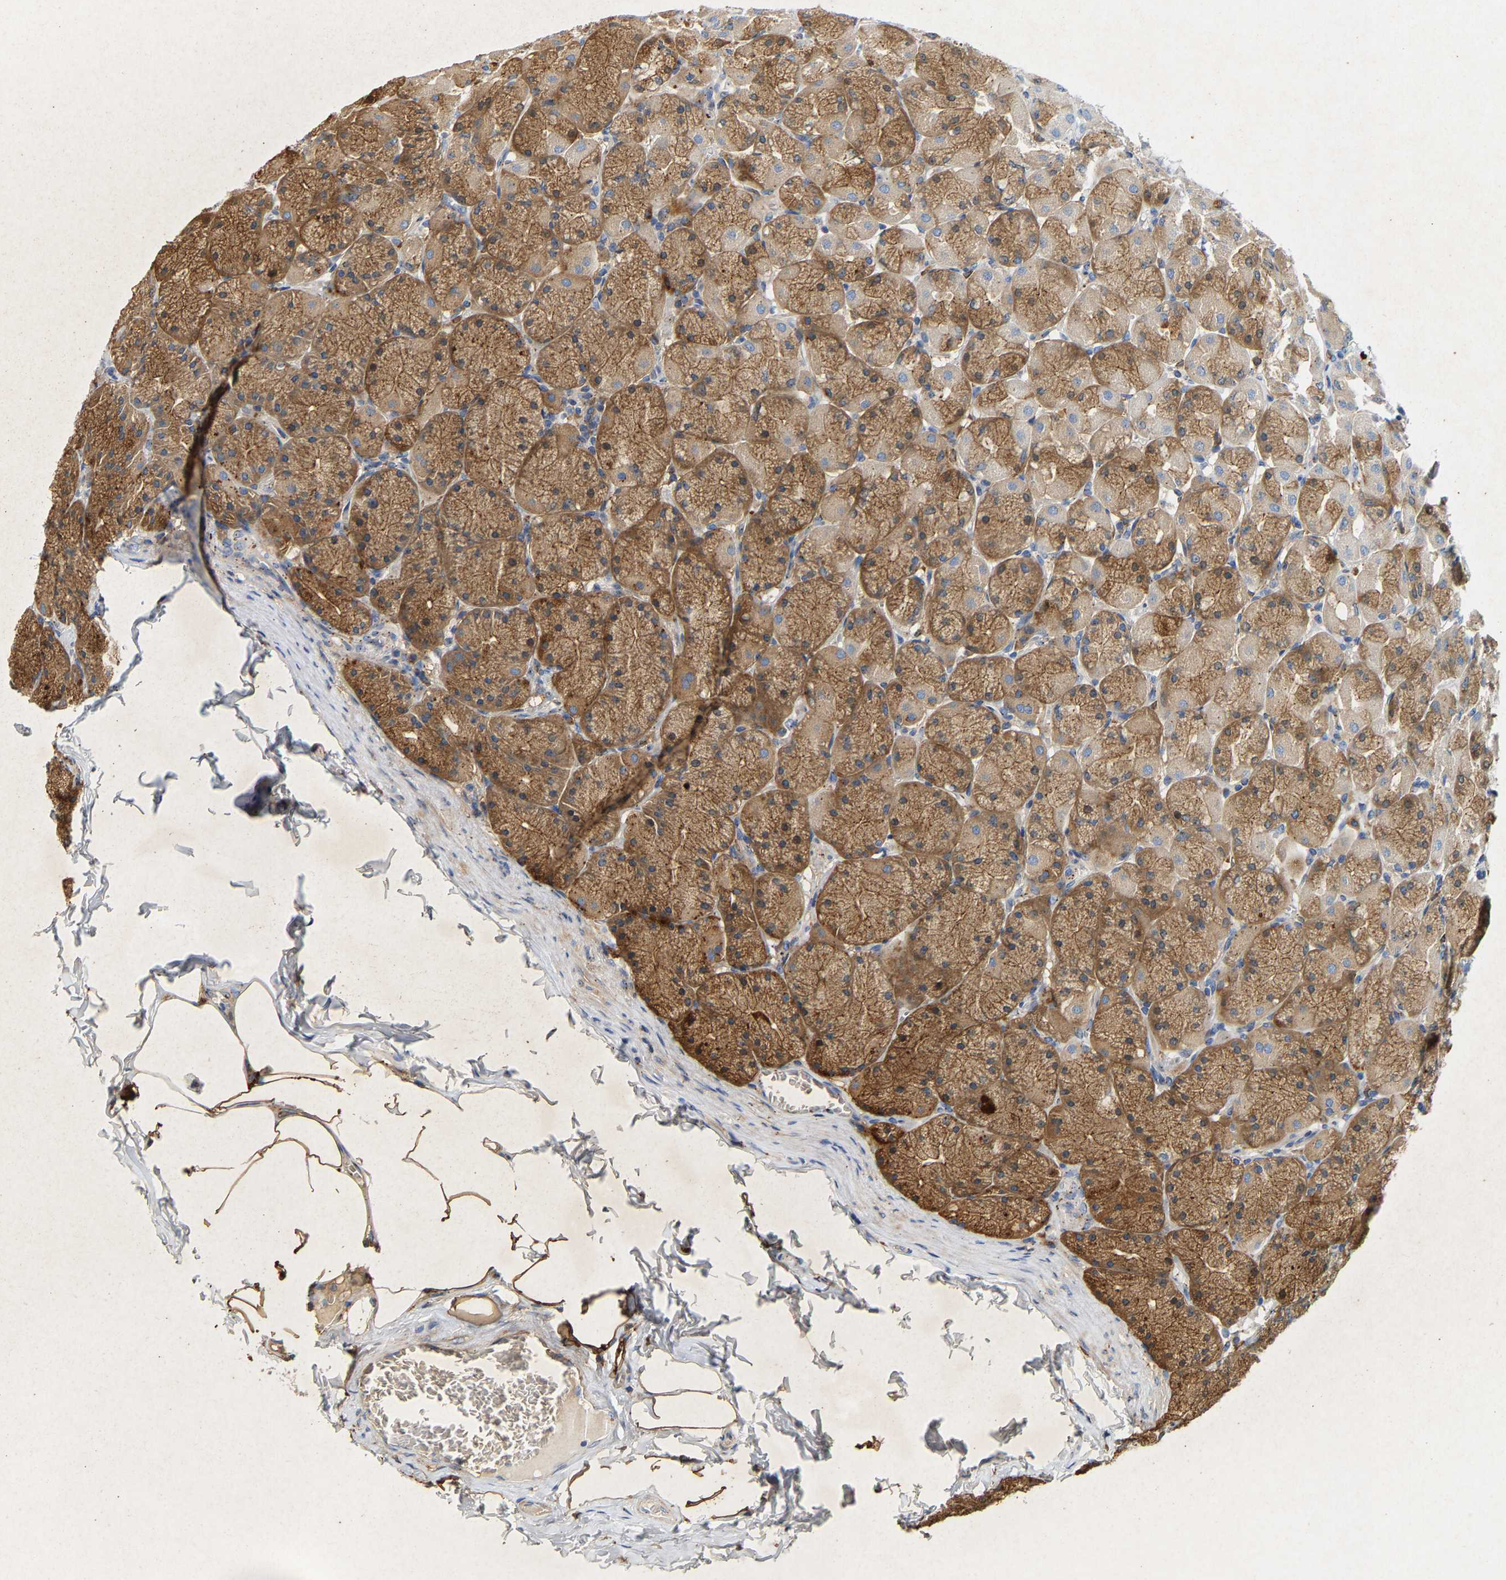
{"staining": {"intensity": "moderate", "quantity": ">75%", "location": "cytoplasmic/membranous"}, "tissue": "stomach", "cell_type": "Glandular cells", "image_type": "normal", "snomed": [{"axis": "morphology", "description": "Normal tissue, NOS"}, {"axis": "topography", "description": "Stomach, upper"}], "caption": "Human stomach stained for a protein (brown) demonstrates moderate cytoplasmic/membranous positive staining in about >75% of glandular cells.", "gene": "PCNT", "patient": {"sex": "female", "age": 56}}